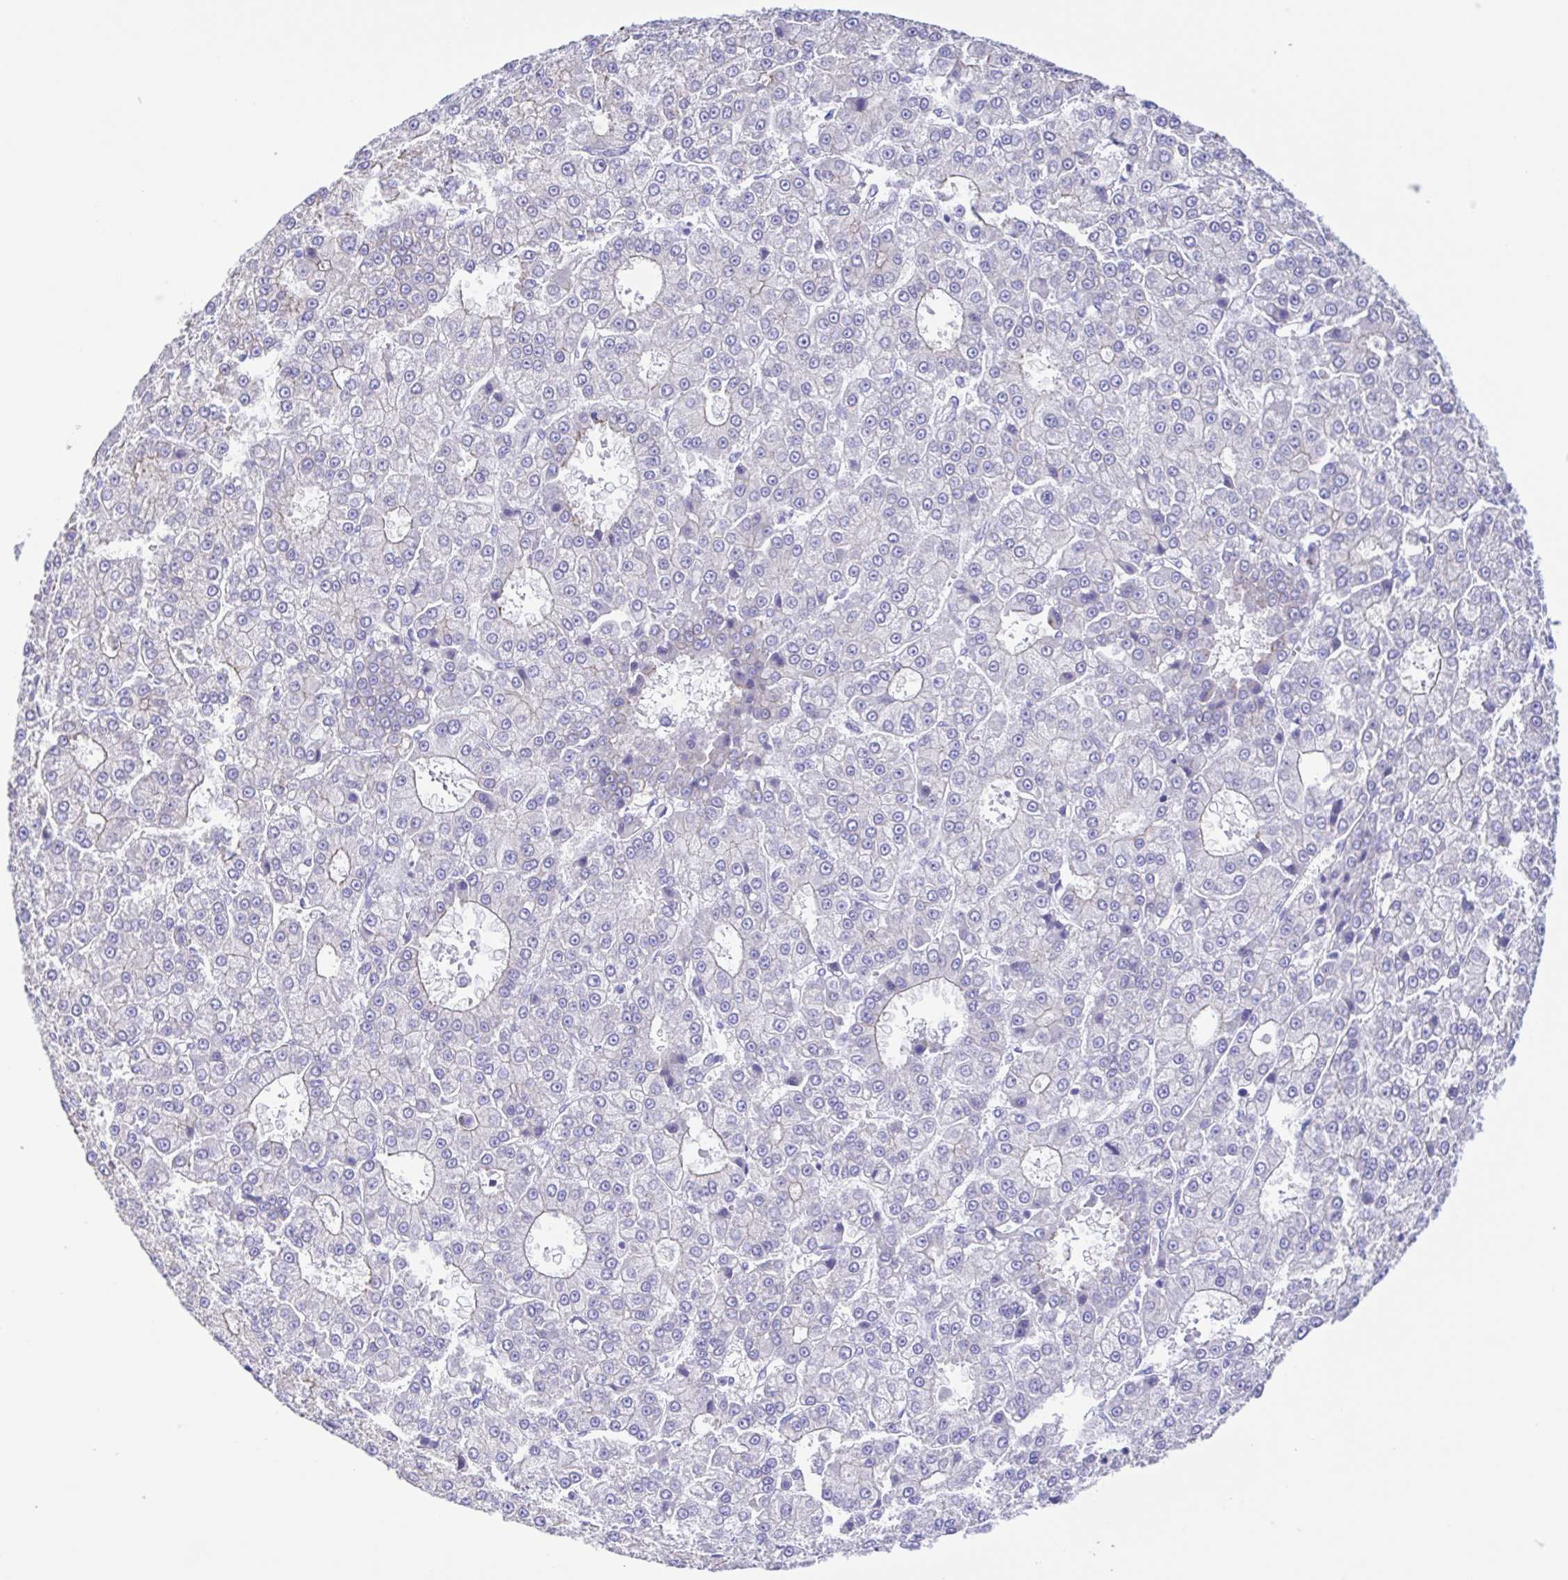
{"staining": {"intensity": "negative", "quantity": "none", "location": "none"}, "tissue": "liver cancer", "cell_type": "Tumor cells", "image_type": "cancer", "snomed": [{"axis": "morphology", "description": "Carcinoma, Hepatocellular, NOS"}, {"axis": "topography", "description": "Liver"}], "caption": "Liver cancer (hepatocellular carcinoma) stained for a protein using immunohistochemistry (IHC) displays no staining tumor cells.", "gene": "CYP11A1", "patient": {"sex": "male", "age": 70}}